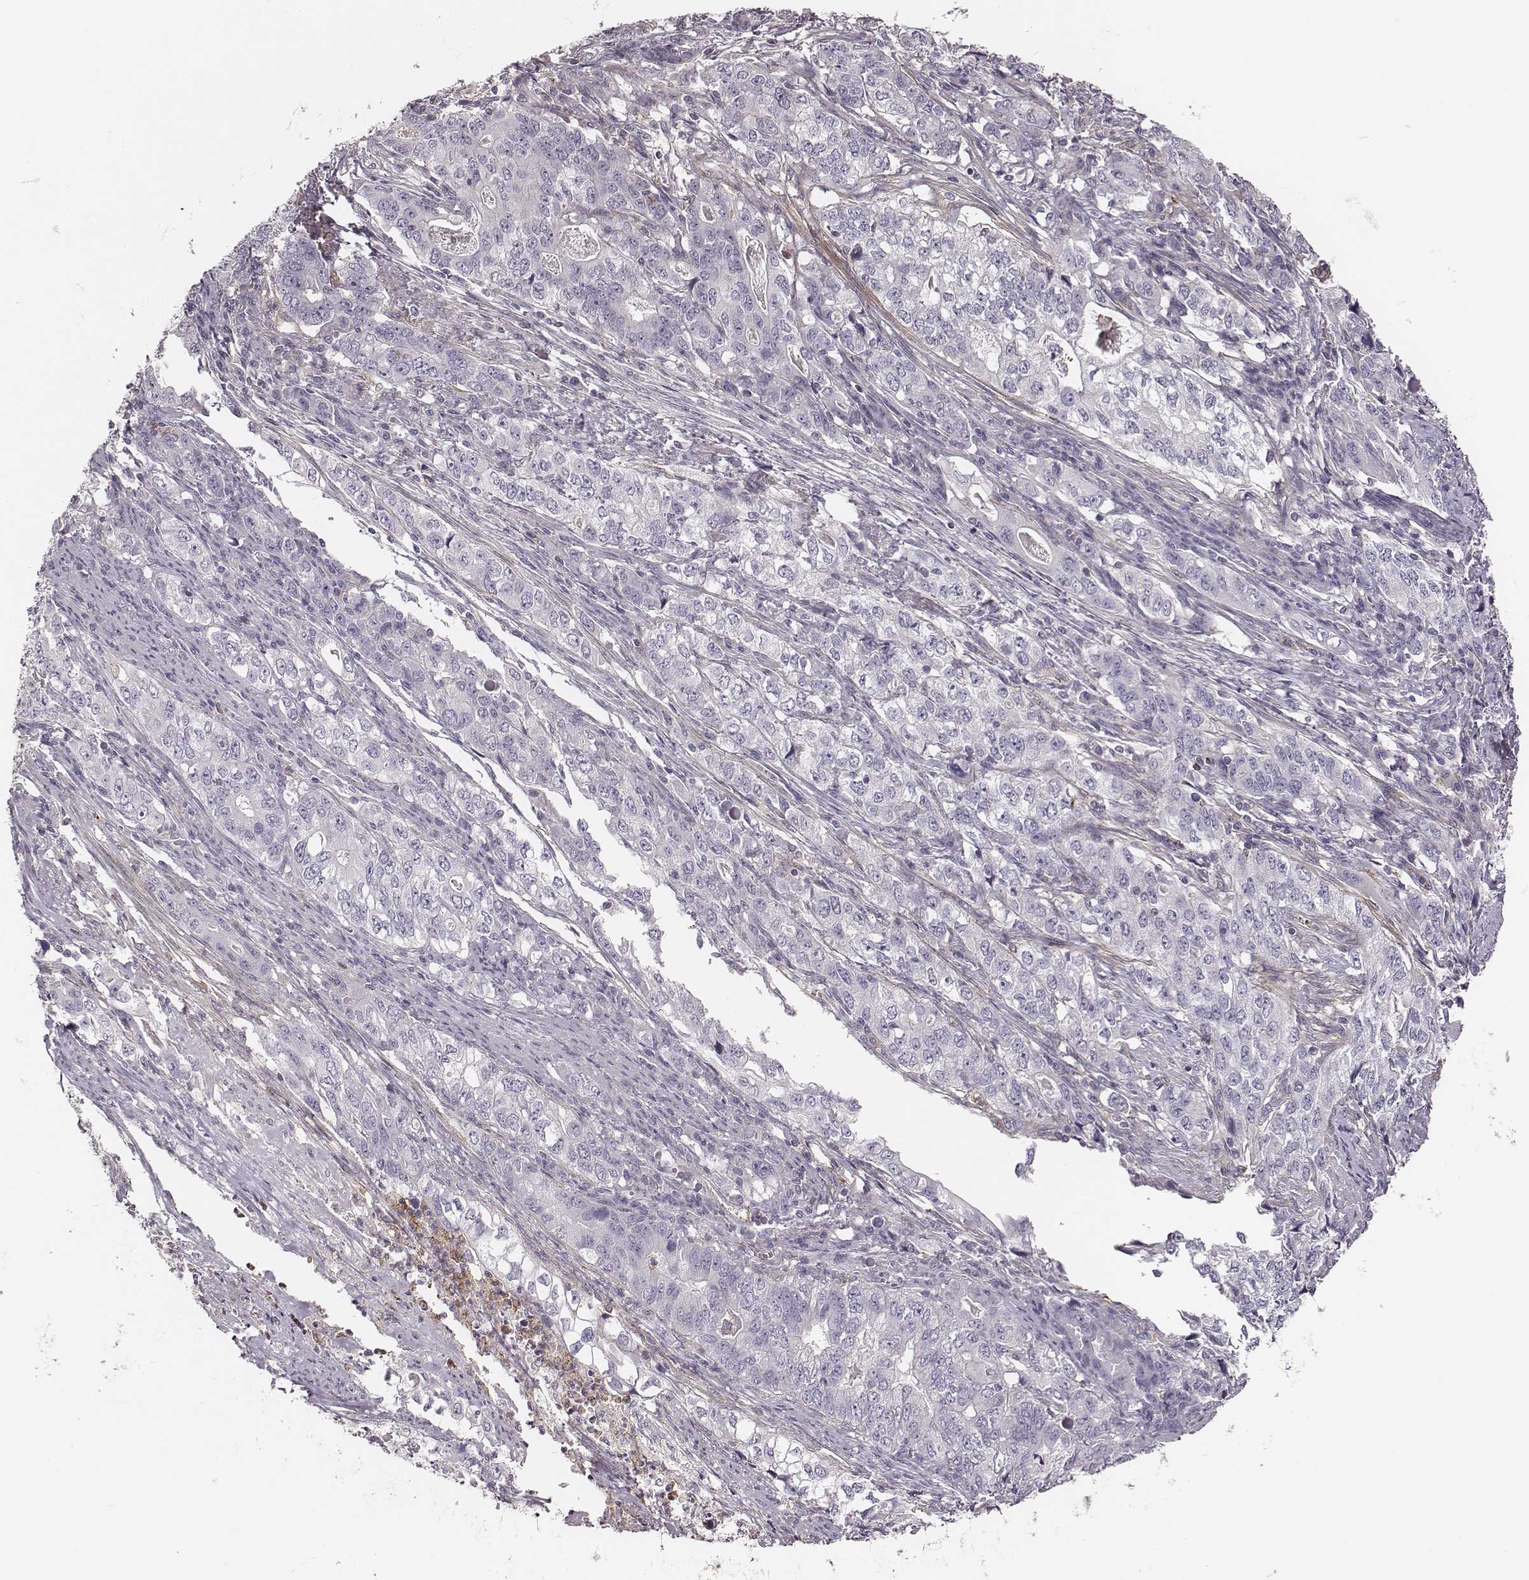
{"staining": {"intensity": "negative", "quantity": "none", "location": "none"}, "tissue": "stomach cancer", "cell_type": "Tumor cells", "image_type": "cancer", "snomed": [{"axis": "morphology", "description": "Adenocarcinoma, NOS"}, {"axis": "topography", "description": "Stomach, lower"}], "caption": "Immunohistochemistry (IHC) micrograph of stomach cancer stained for a protein (brown), which demonstrates no expression in tumor cells.", "gene": "ZYX", "patient": {"sex": "female", "age": 72}}